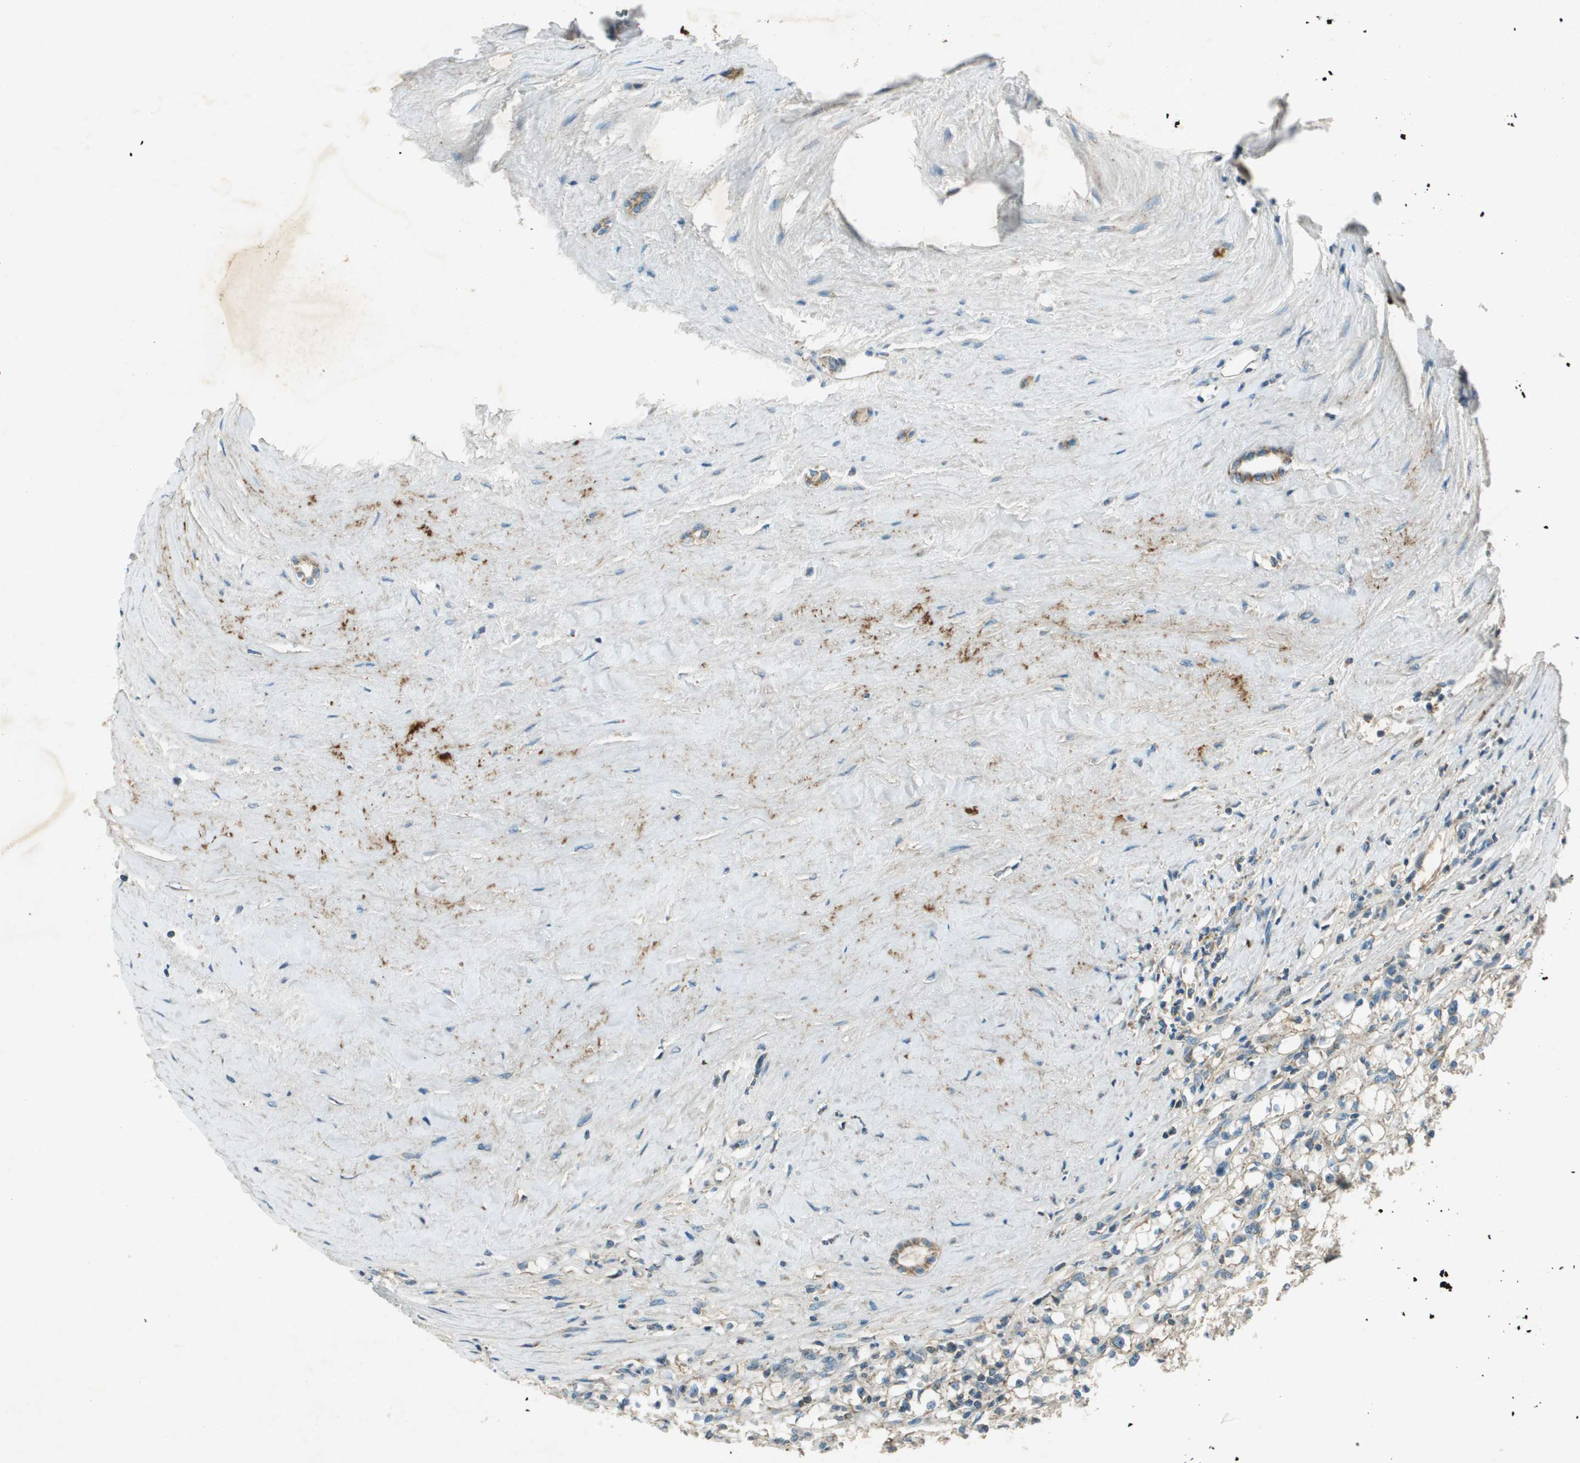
{"staining": {"intensity": "weak", "quantity": ">75%", "location": "cytoplasmic/membranous"}, "tissue": "renal cancer", "cell_type": "Tumor cells", "image_type": "cancer", "snomed": [{"axis": "morphology", "description": "Adenocarcinoma, NOS"}, {"axis": "topography", "description": "Kidney"}], "caption": "Renal cancer (adenocarcinoma) stained with a brown dye demonstrates weak cytoplasmic/membranous positive expression in about >75% of tumor cells.", "gene": "MIGA1", "patient": {"sex": "male", "age": 56}}